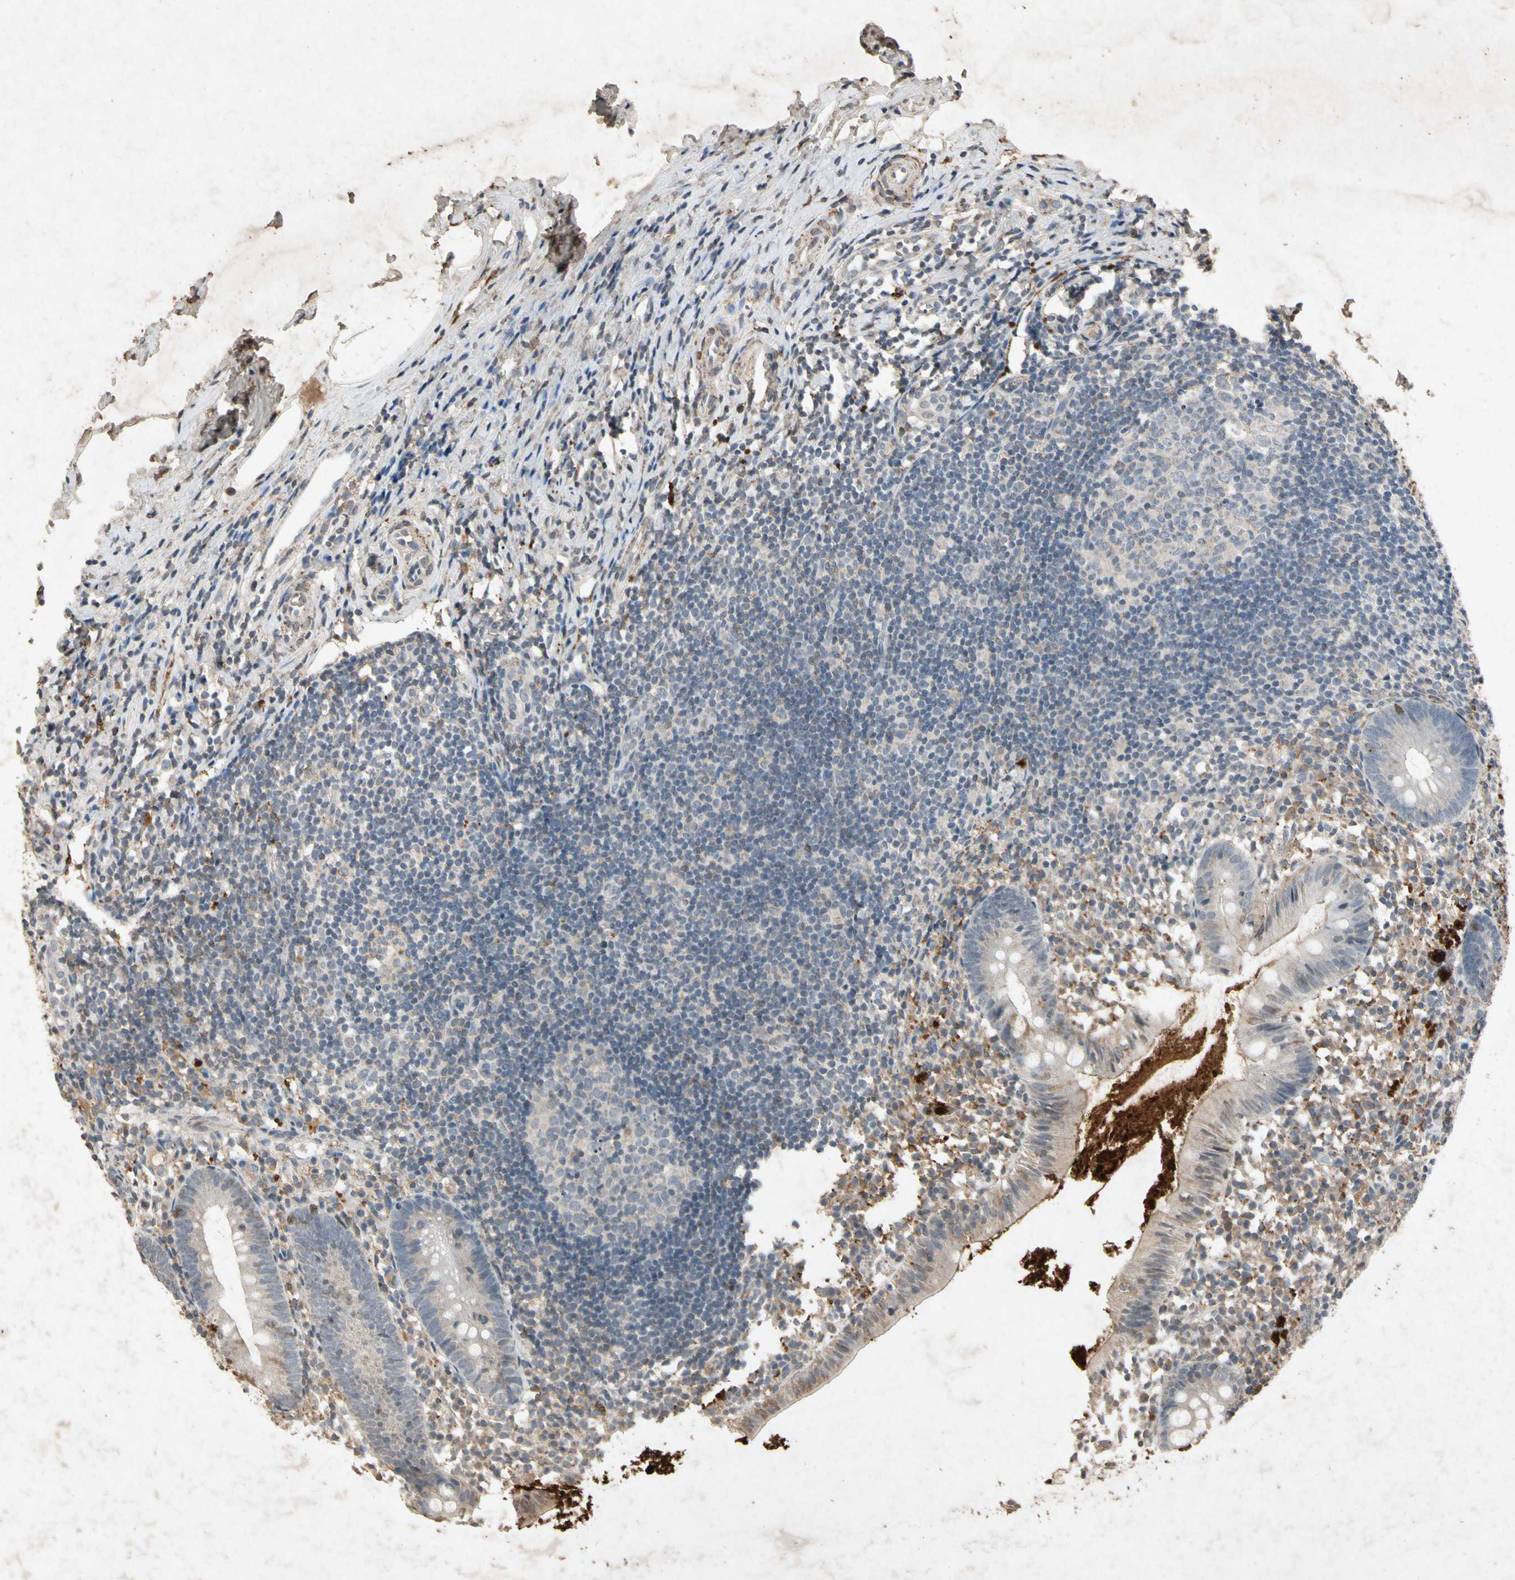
{"staining": {"intensity": "weak", "quantity": ">75%", "location": "cytoplasmic/membranous"}, "tissue": "appendix", "cell_type": "Glandular cells", "image_type": "normal", "snomed": [{"axis": "morphology", "description": "Normal tissue, NOS"}, {"axis": "topography", "description": "Appendix"}], "caption": "Appendix was stained to show a protein in brown. There is low levels of weak cytoplasmic/membranous expression in about >75% of glandular cells.", "gene": "MSRB1", "patient": {"sex": "female", "age": 20}}